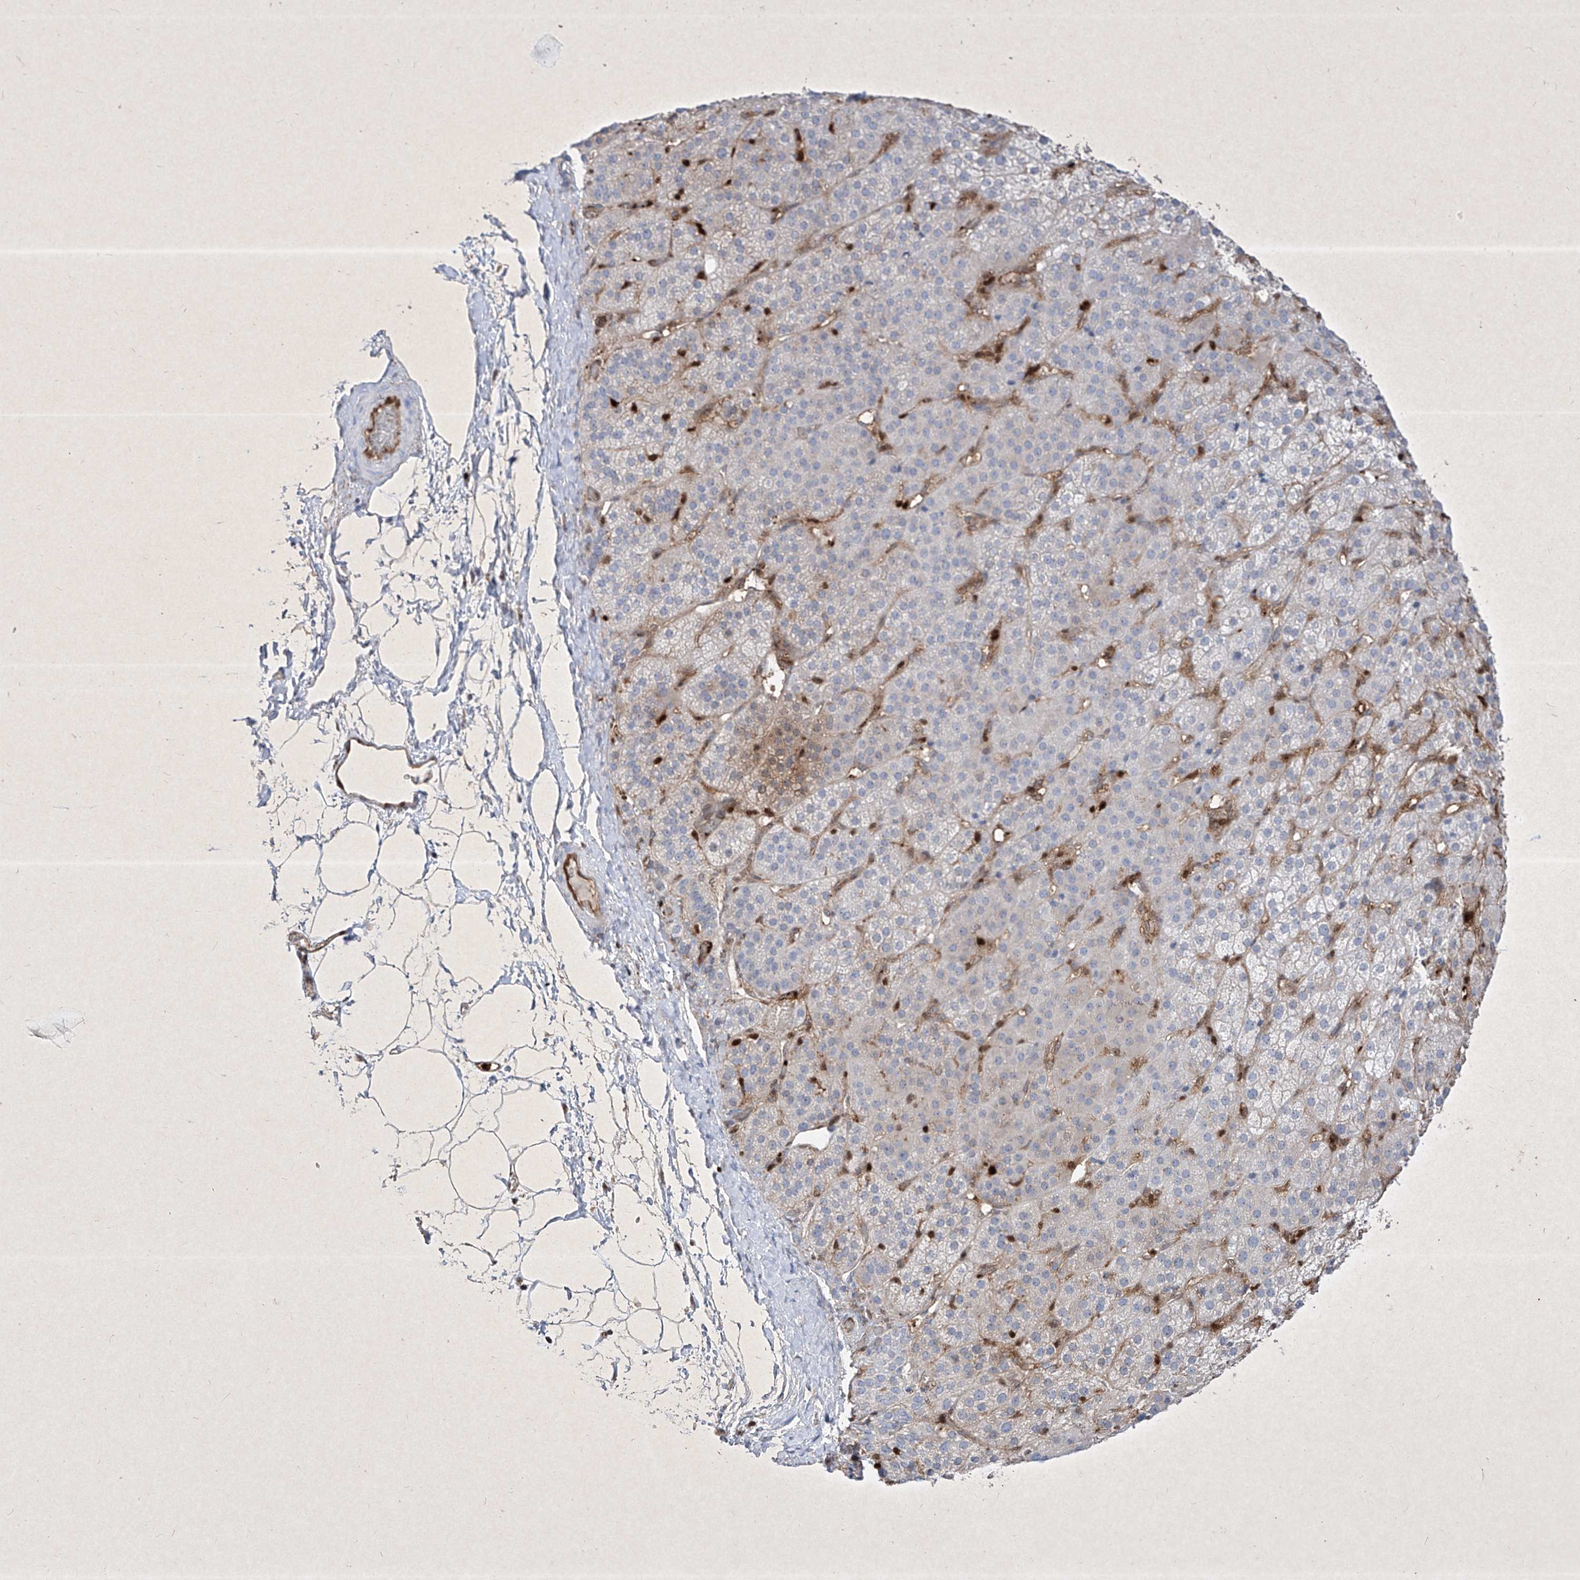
{"staining": {"intensity": "negative", "quantity": "none", "location": "none"}, "tissue": "adrenal gland", "cell_type": "Glandular cells", "image_type": "normal", "snomed": [{"axis": "morphology", "description": "Normal tissue, NOS"}, {"axis": "topography", "description": "Adrenal gland"}], "caption": "Protein analysis of unremarkable adrenal gland exhibits no significant expression in glandular cells.", "gene": "PSMB10", "patient": {"sex": "female", "age": 57}}